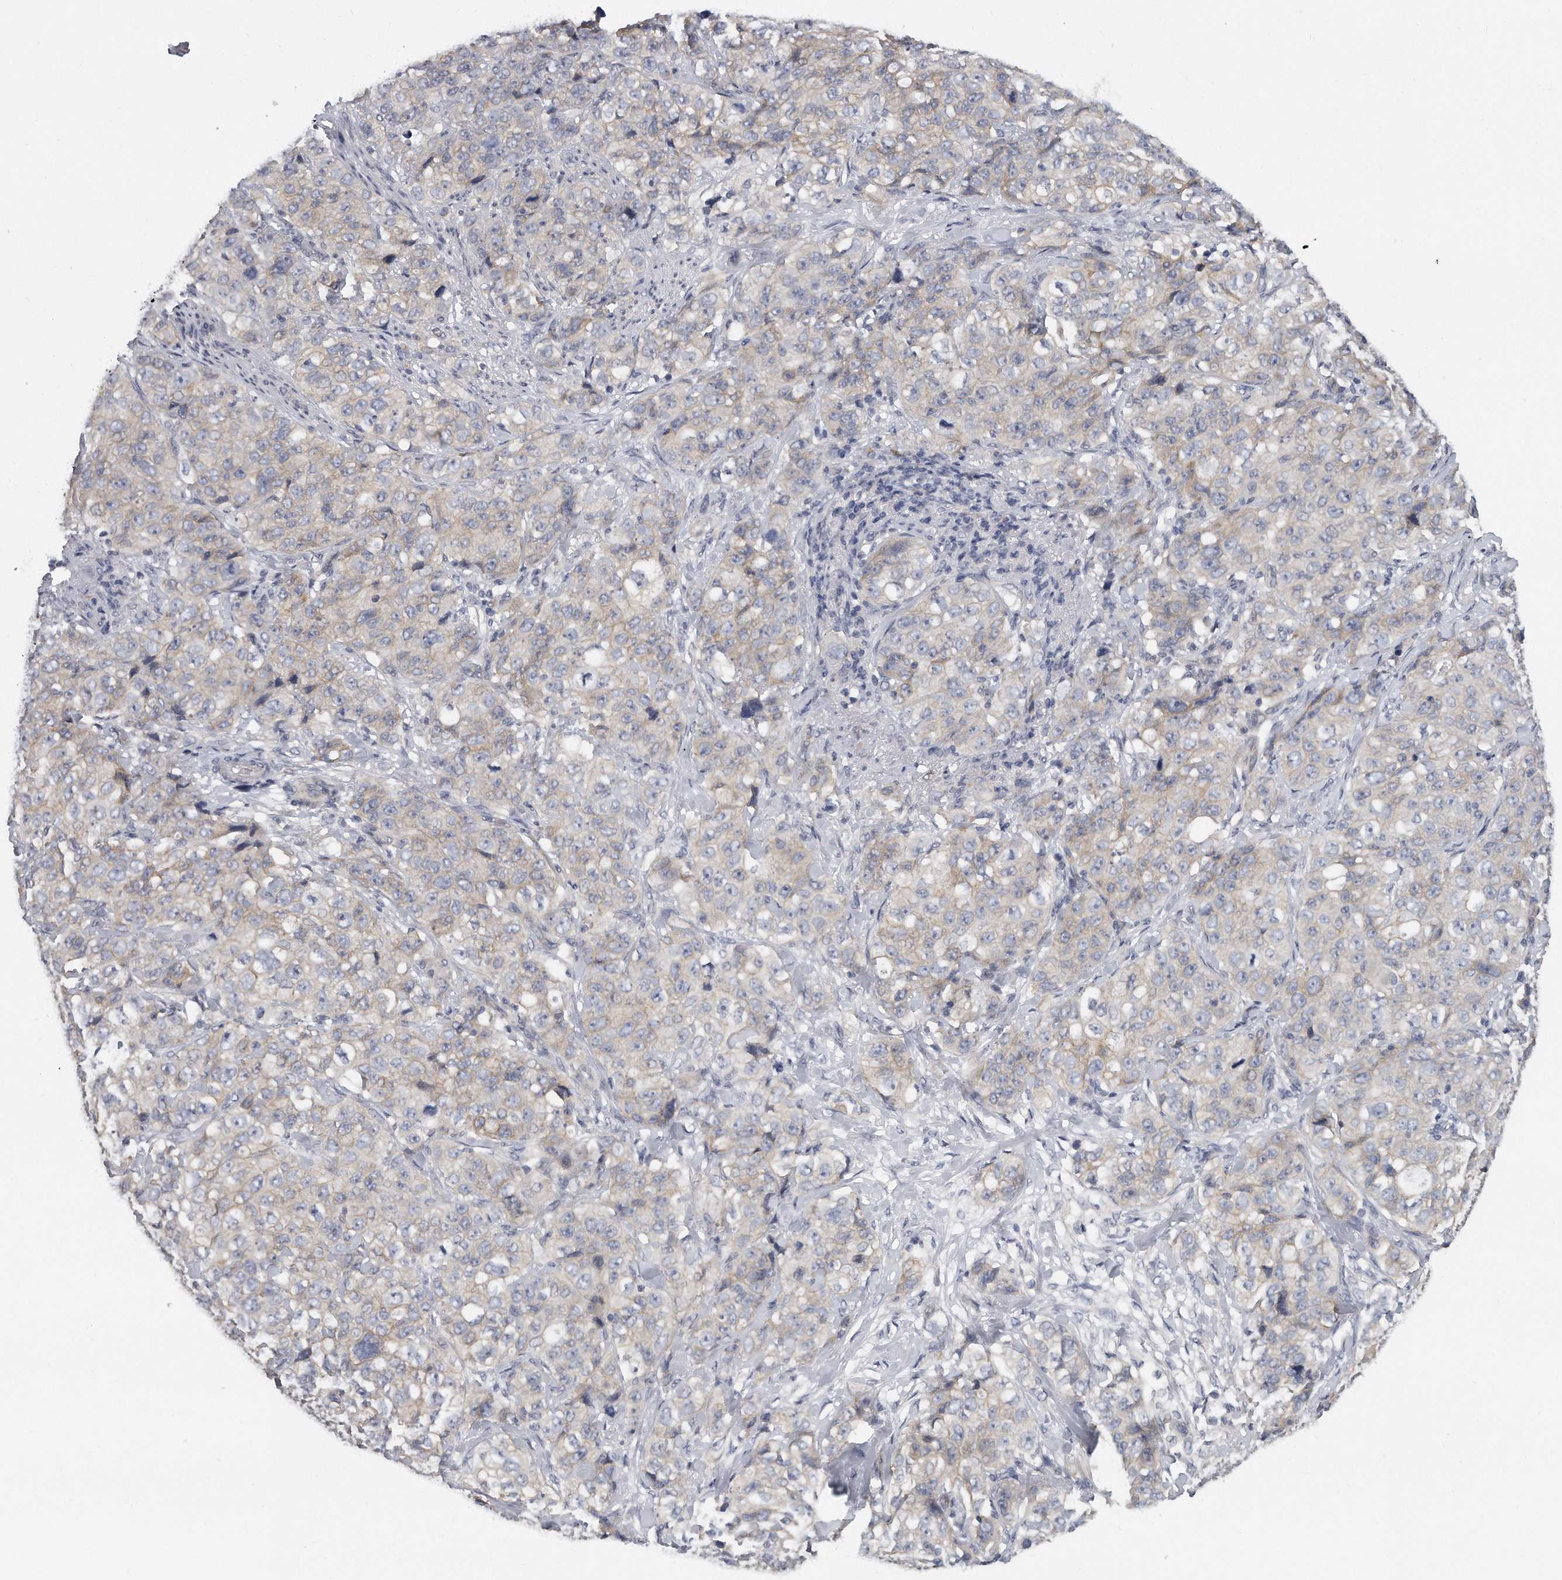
{"staining": {"intensity": "weak", "quantity": "<25%", "location": "cytoplasmic/membranous"}, "tissue": "stomach cancer", "cell_type": "Tumor cells", "image_type": "cancer", "snomed": [{"axis": "morphology", "description": "Adenocarcinoma, NOS"}, {"axis": "topography", "description": "Stomach"}], "caption": "High magnification brightfield microscopy of stomach cancer (adenocarcinoma) stained with DAB (3,3'-diaminobenzidine) (brown) and counterstained with hematoxylin (blue): tumor cells show no significant positivity. The staining was performed using DAB (3,3'-diaminobenzidine) to visualize the protein expression in brown, while the nuclei were stained in blue with hematoxylin (Magnification: 20x).", "gene": "PLEKHA6", "patient": {"sex": "male", "age": 48}}